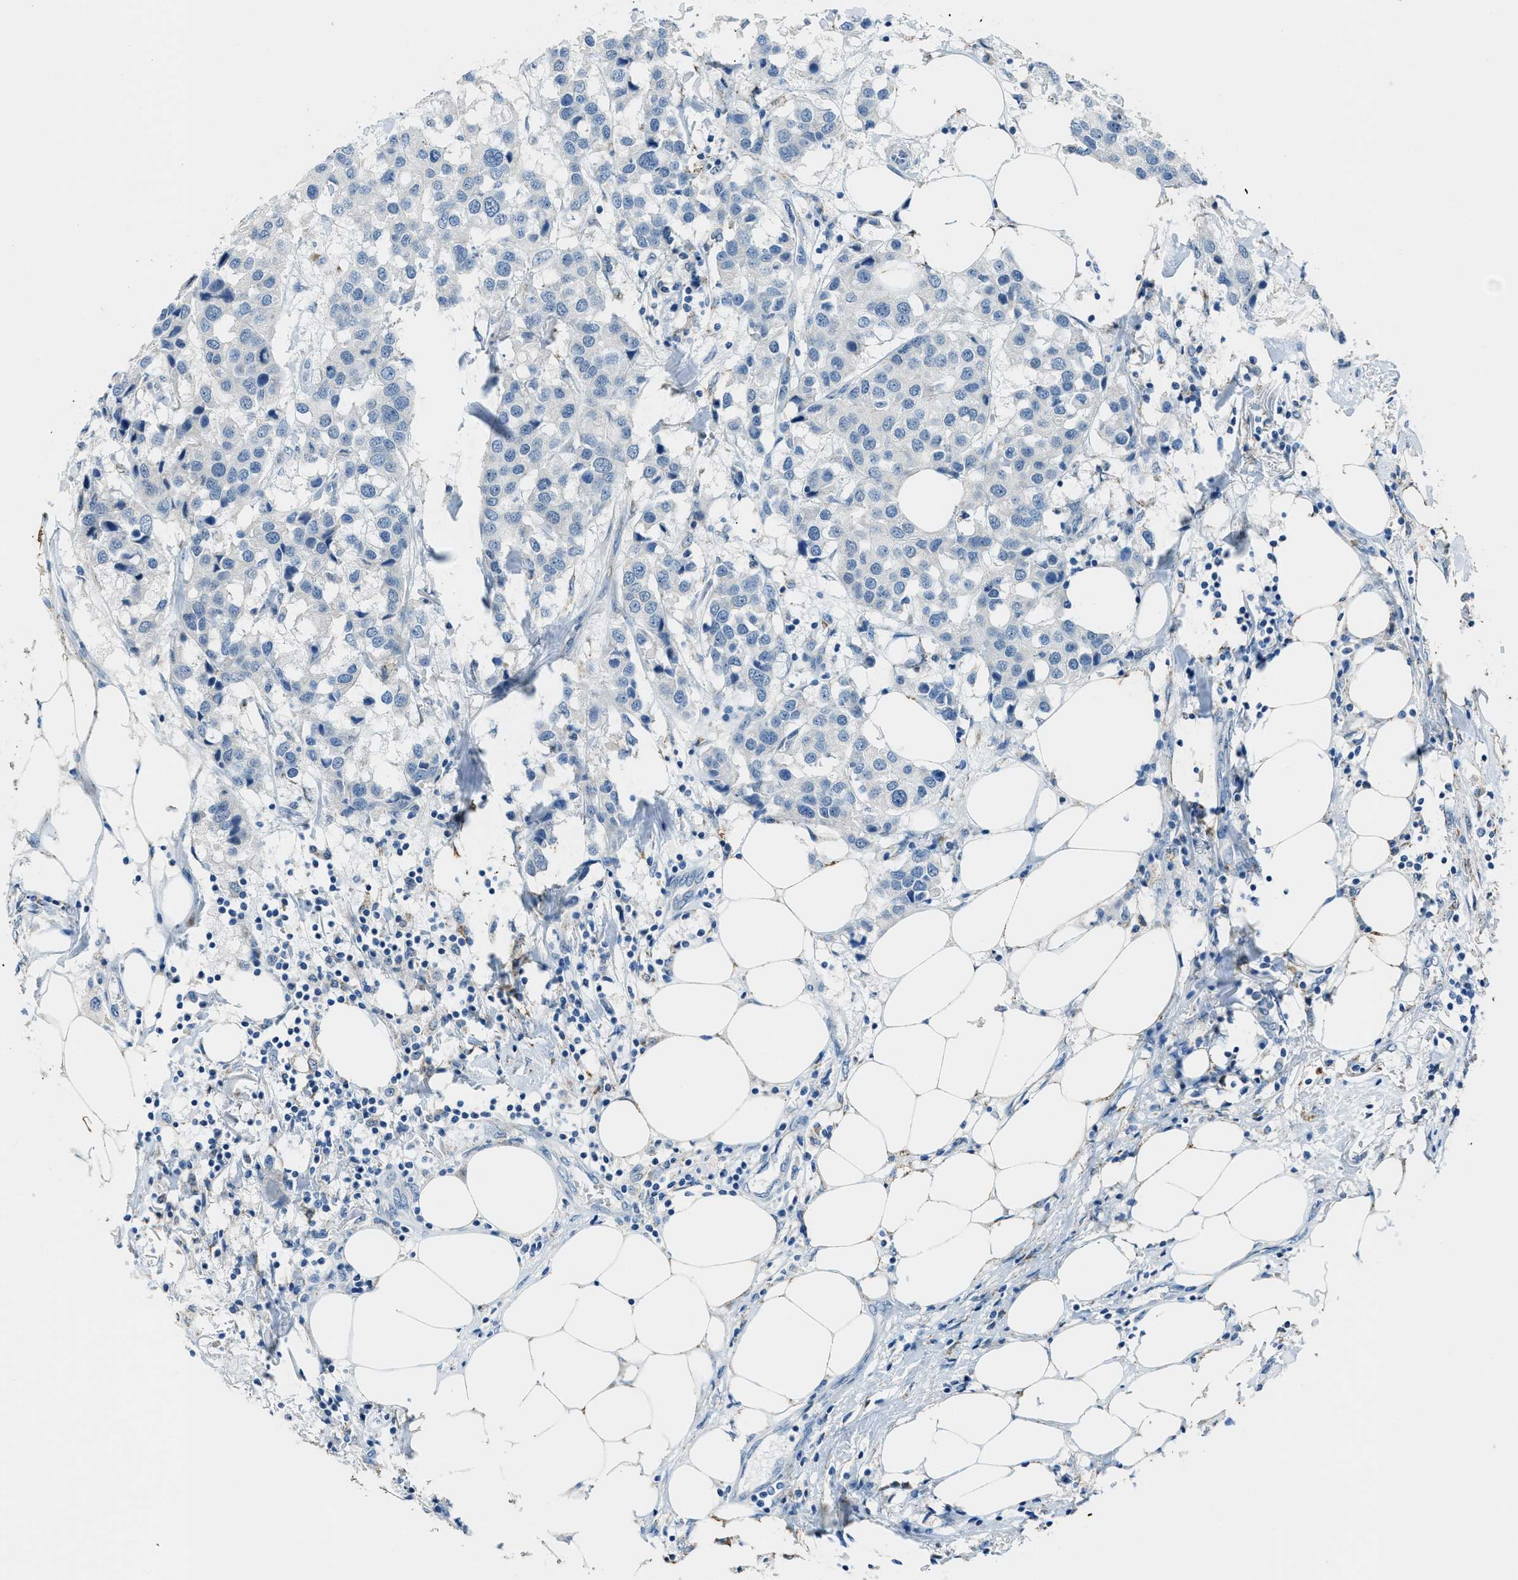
{"staining": {"intensity": "negative", "quantity": "none", "location": "none"}, "tissue": "breast cancer", "cell_type": "Tumor cells", "image_type": "cancer", "snomed": [{"axis": "morphology", "description": "Duct carcinoma"}, {"axis": "topography", "description": "Breast"}], "caption": "Immunohistochemical staining of invasive ductal carcinoma (breast) reveals no significant positivity in tumor cells. (Stains: DAB (3,3'-diaminobenzidine) immunohistochemistry (IHC) with hematoxylin counter stain, Microscopy: brightfield microscopy at high magnification).", "gene": "CDON", "patient": {"sex": "female", "age": 80}}